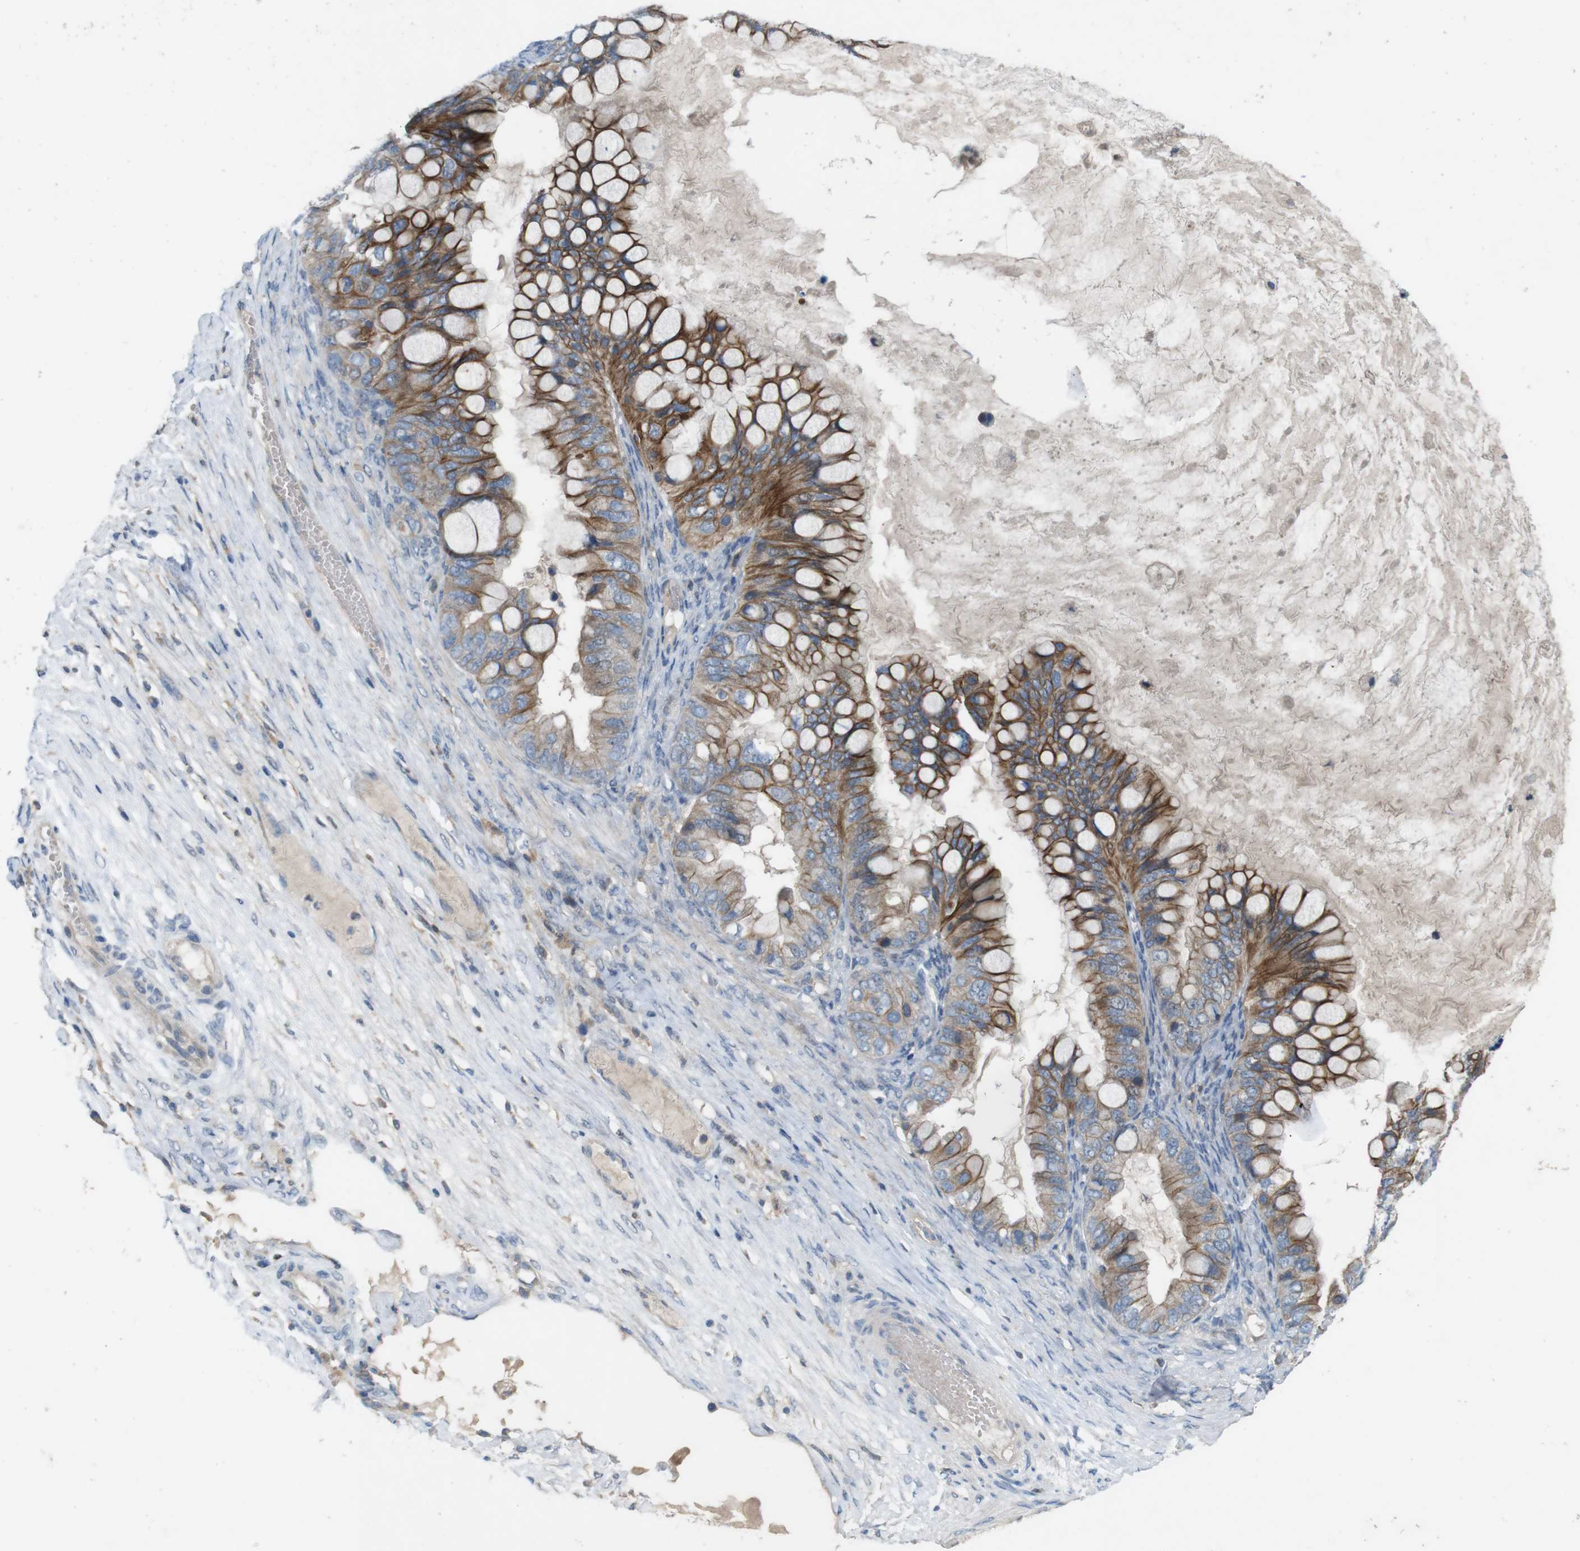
{"staining": {"intensity": "strong", "quantity": "25%-75%", "location": "cytoplasmic/membranous"}, "tissue": "ovarian cancer", "cell_type": "Tumor cells", "image_type": "cancer", "snomed": [{"axis": "morphology", "description": "Cystadenocarcinoma, mucinous, NOS"}, {"axis": "topography", "description": "Ovary"}], "caption": "Protein staining displays strong cytoplasmic/membranous staining in approximately 25%-75% of tumor cells in ovarian mucinous cystadenocarcinoma.", "gene": "MOGAT3", "patient": {"sex": "female", "age": 80}}